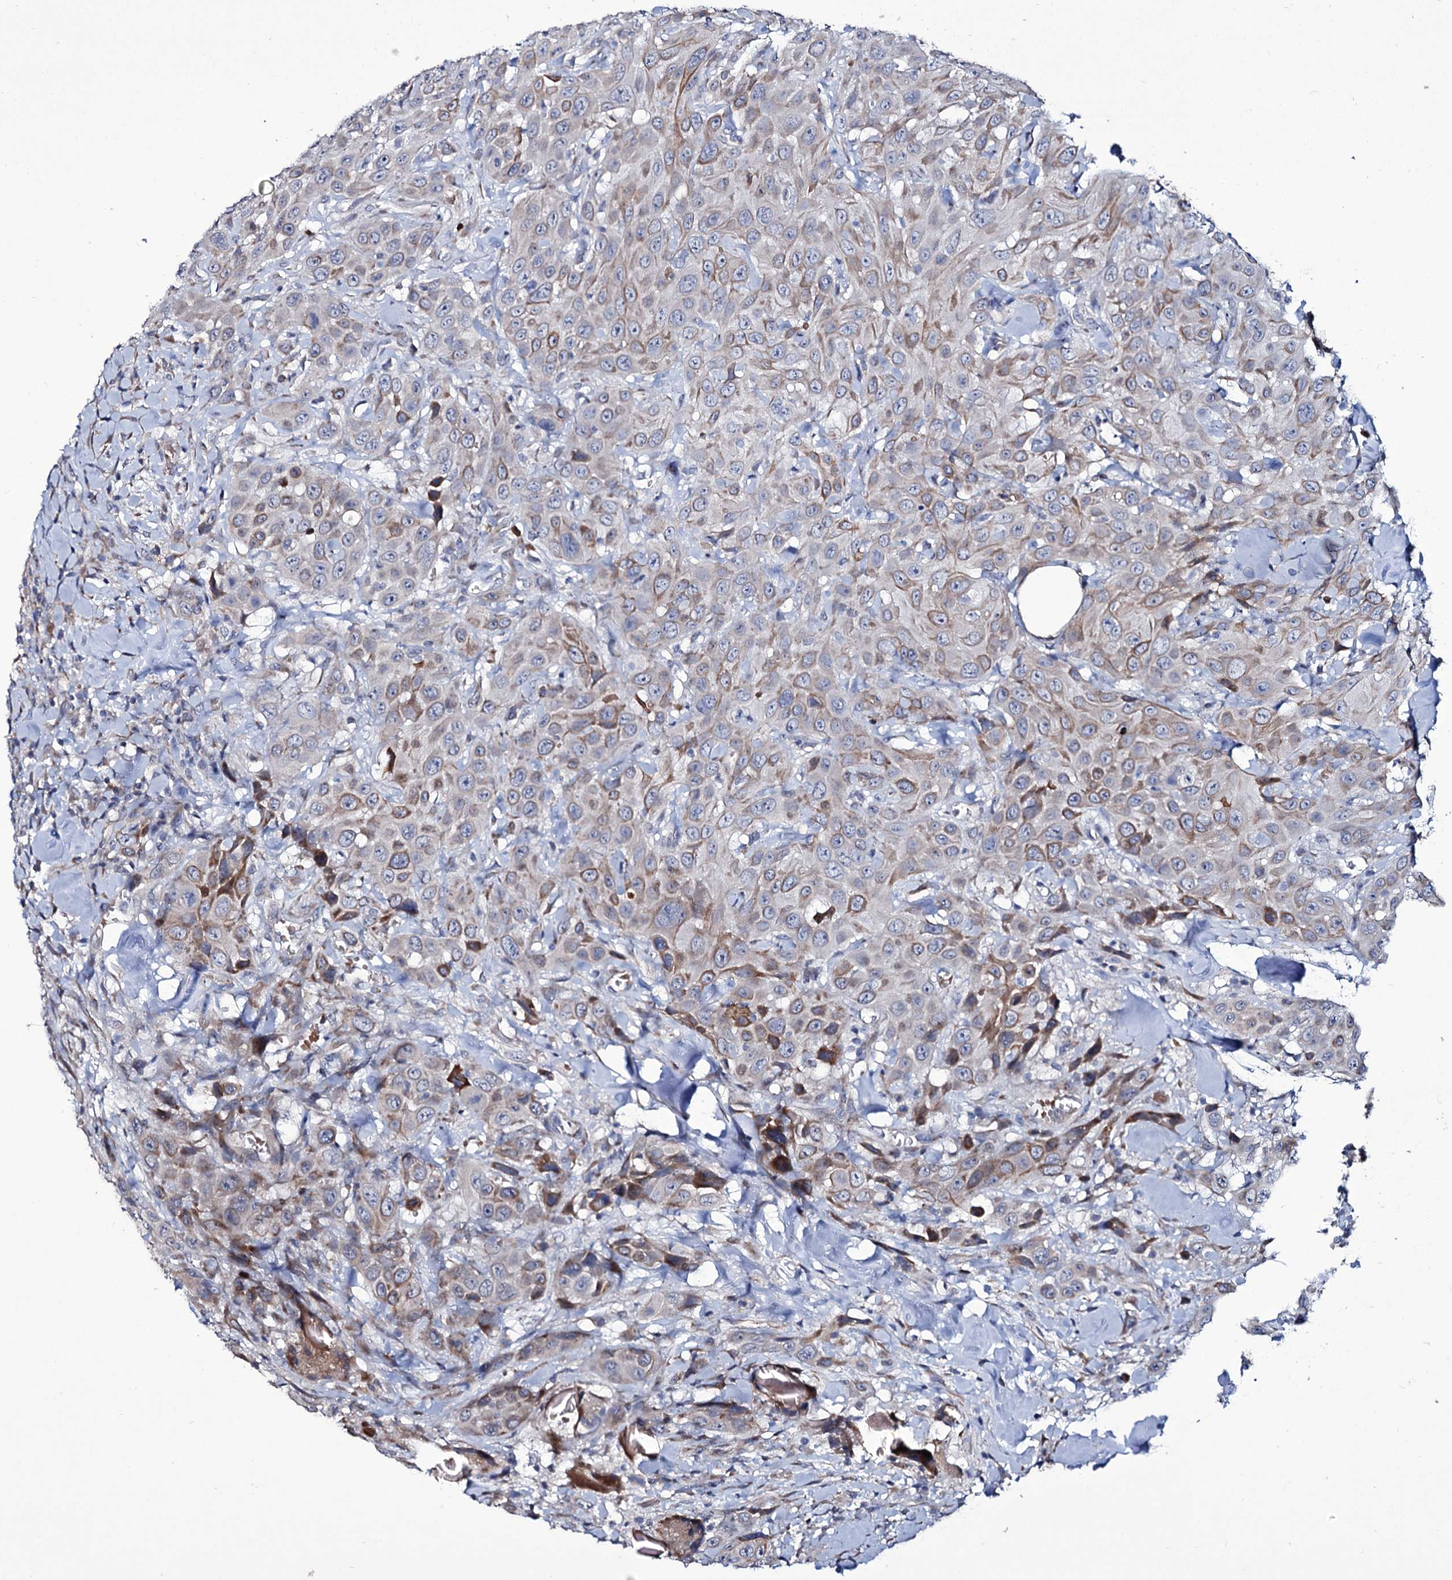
{"staining": {"intensity": "weak", "quantity": "25%-75%", "location": "cytoplasmic/membranous"}, "tissue": "head and neck cancer", "cell_type": "Tumor cells", "image_type": "cancer", "snomed": [{"axis": "morphology", "description": "Squamous cell carcinoma, NOS"}, {"axis": "topography", "description": "Head-Neck"}], "caption": "Protein staining reveals weak cytoplasmic/membranous expression in about 25%-75% of tumor cells in head and neck squamous cell carcinoma.", "gene": "TUBGCP5", "patient": {"sex": "male", "age": 81}}